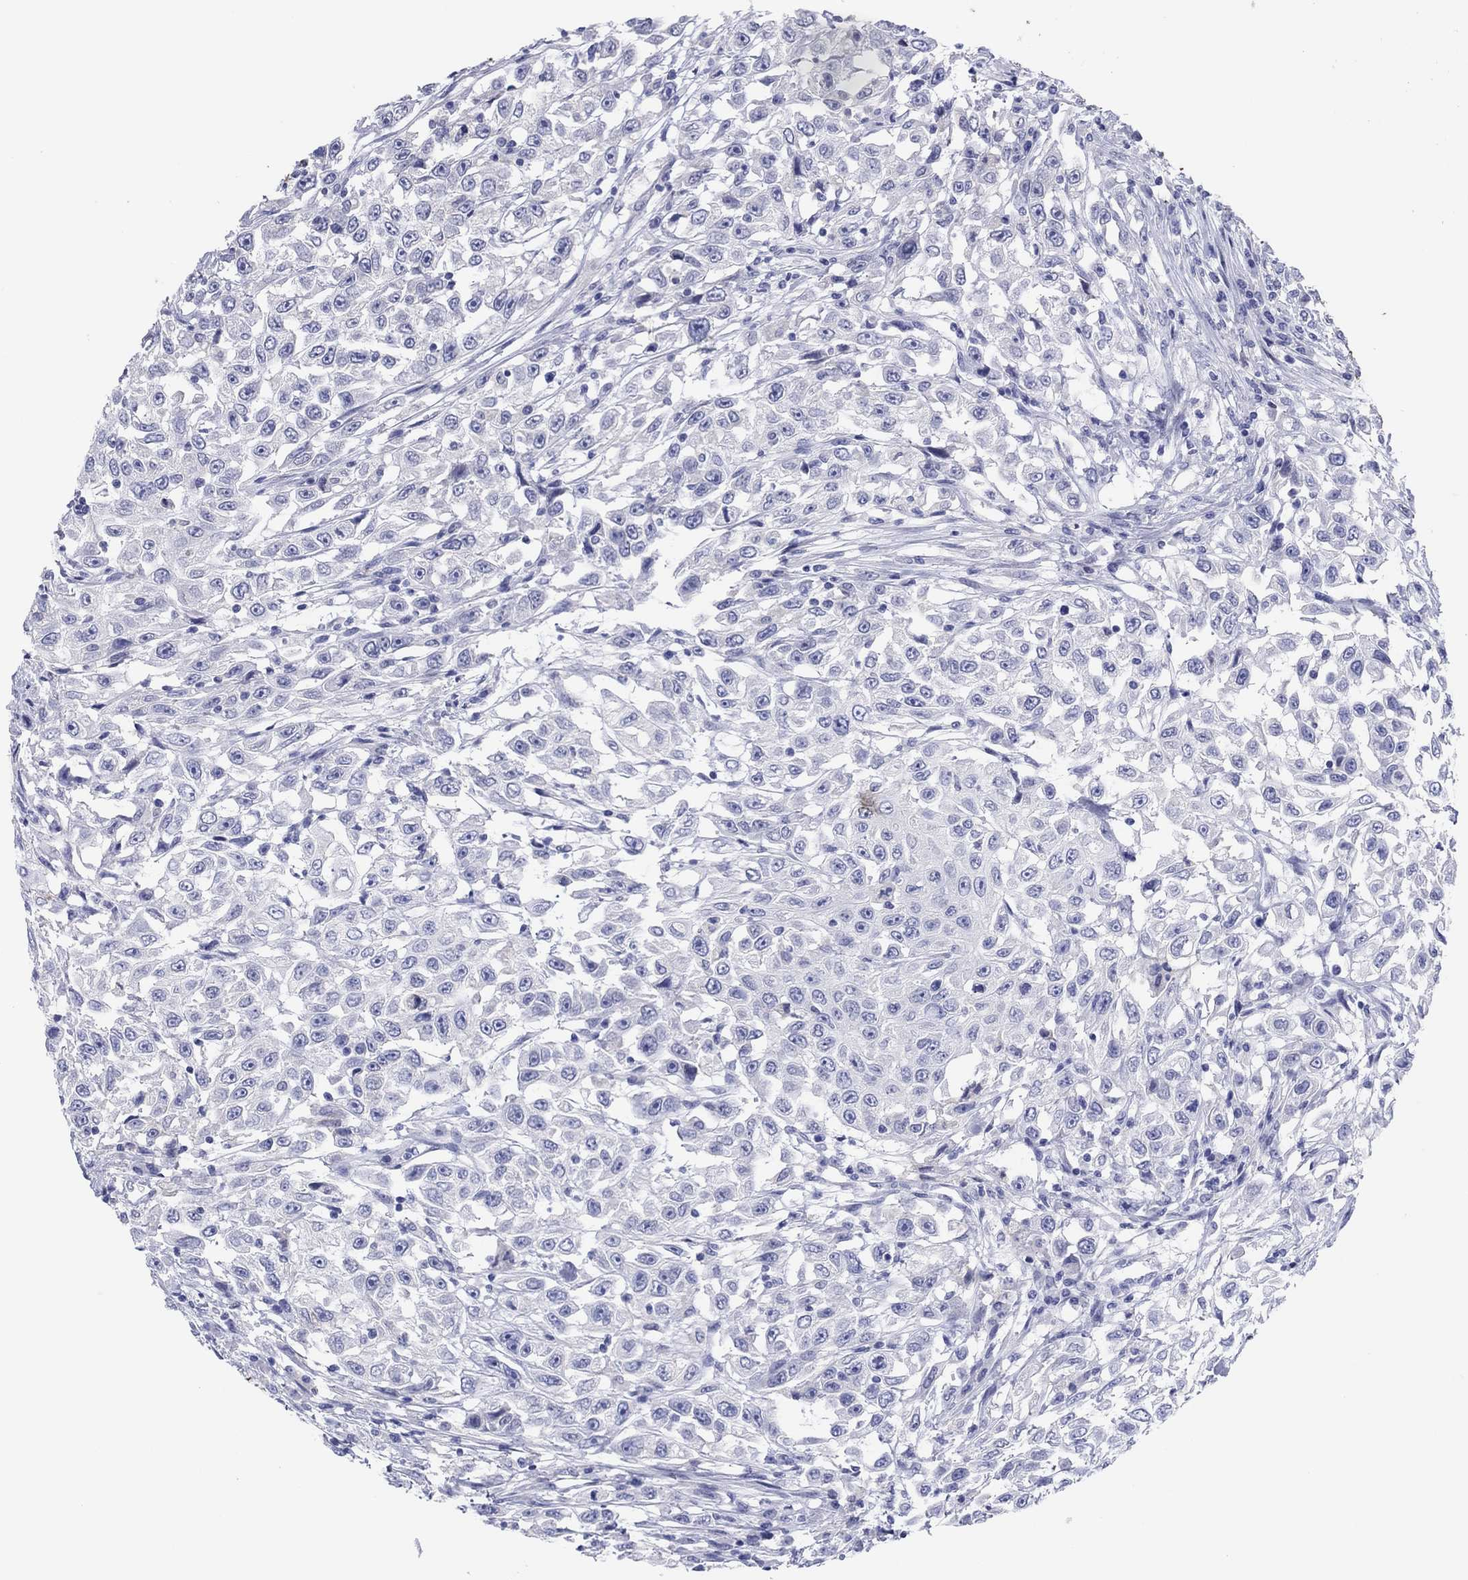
{"staining": {"intensity": "negative", "quantity": "none", "location": "none"}, "tissue": "urothelial cancer", "cell_type": "Tumor cells", "image_type": "cancer", "snomed": [{"axis": "morphology", "description": "Urothelial carcinoma, High grade"}, {"axis": "topography", "description": "Urinary bladder"}], "caption": "There is no significant staining in tumor cells of high-grade urothelial carcinoma. The staining was performed using DAB (3,3'-diaminobenzidine) to visualize the protein expression in brown, while the nuclei were stained in blue with hematoxylin (Magnification: 20x).", "gene": "ERICH3", "patient": {"sex": "female", "age": 56}}